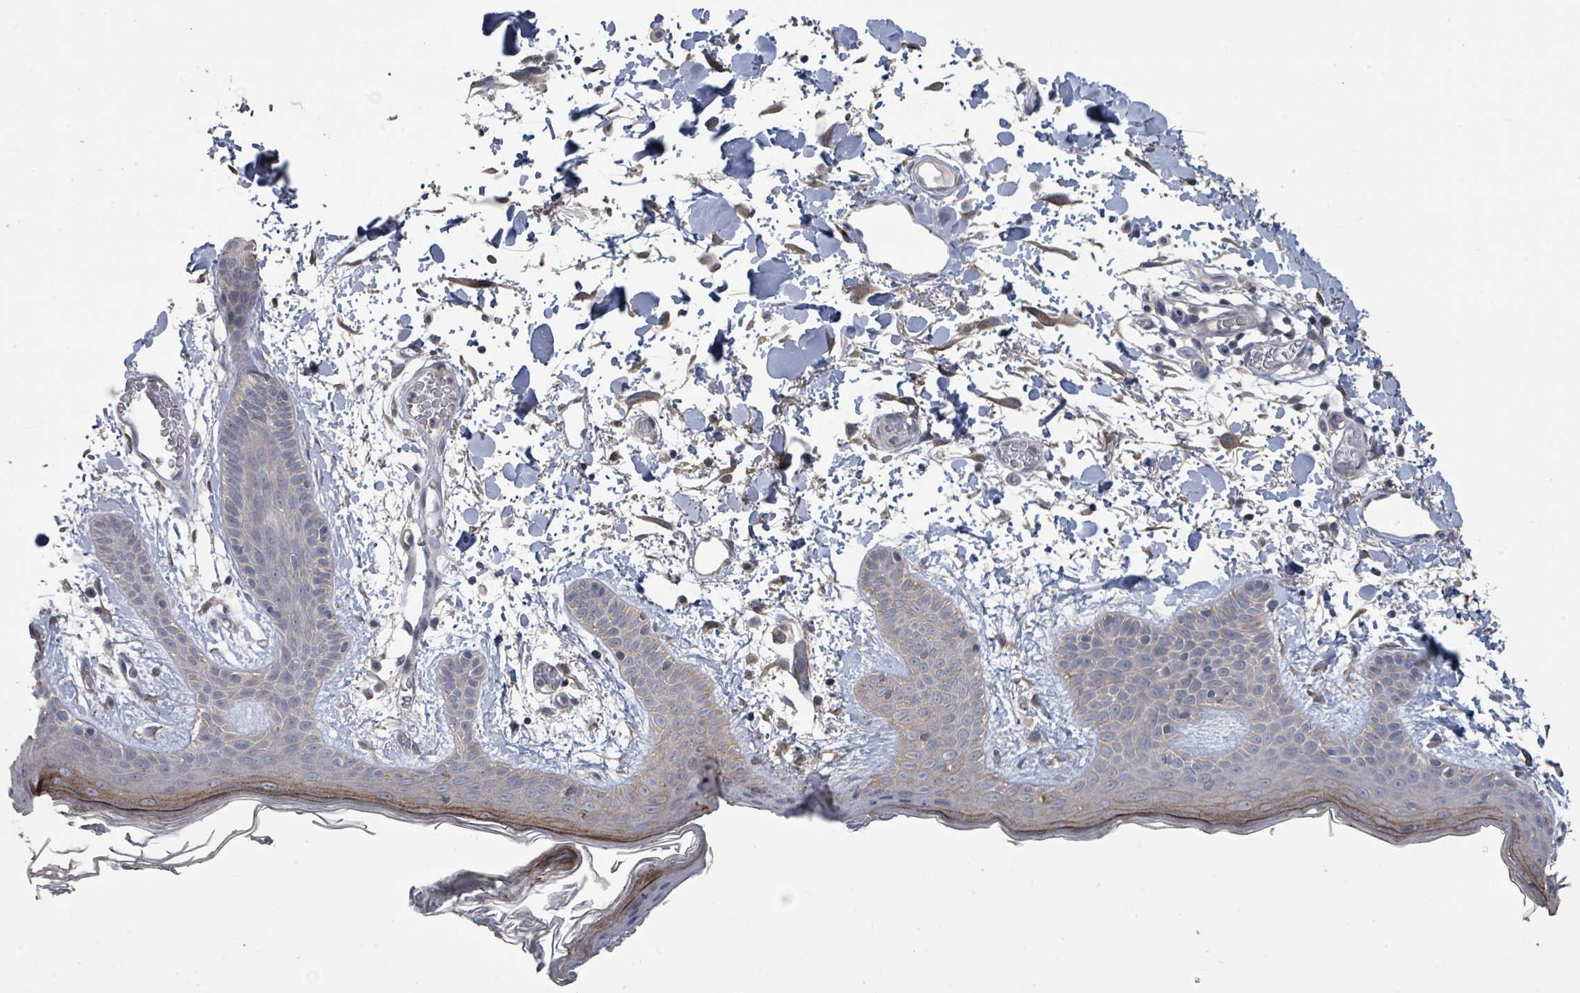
{"staining": {"intensity": "negative", "quantity": "none", "location": "none"}, "tissue": "skin", "cell_type": "Fibroblasts", "image_type": "normal", "snomed": [{"axis": "morphology", "description": "Normal tissue, NOS"}, {"axis": "topography", "description": "Skin"}], "caption": "Human skin stained for a protein using immunohistochemistry displays no staining in fibroblasts.", "gene": "SLC9A7", "patient": {"sex": "male", "age": 79}}